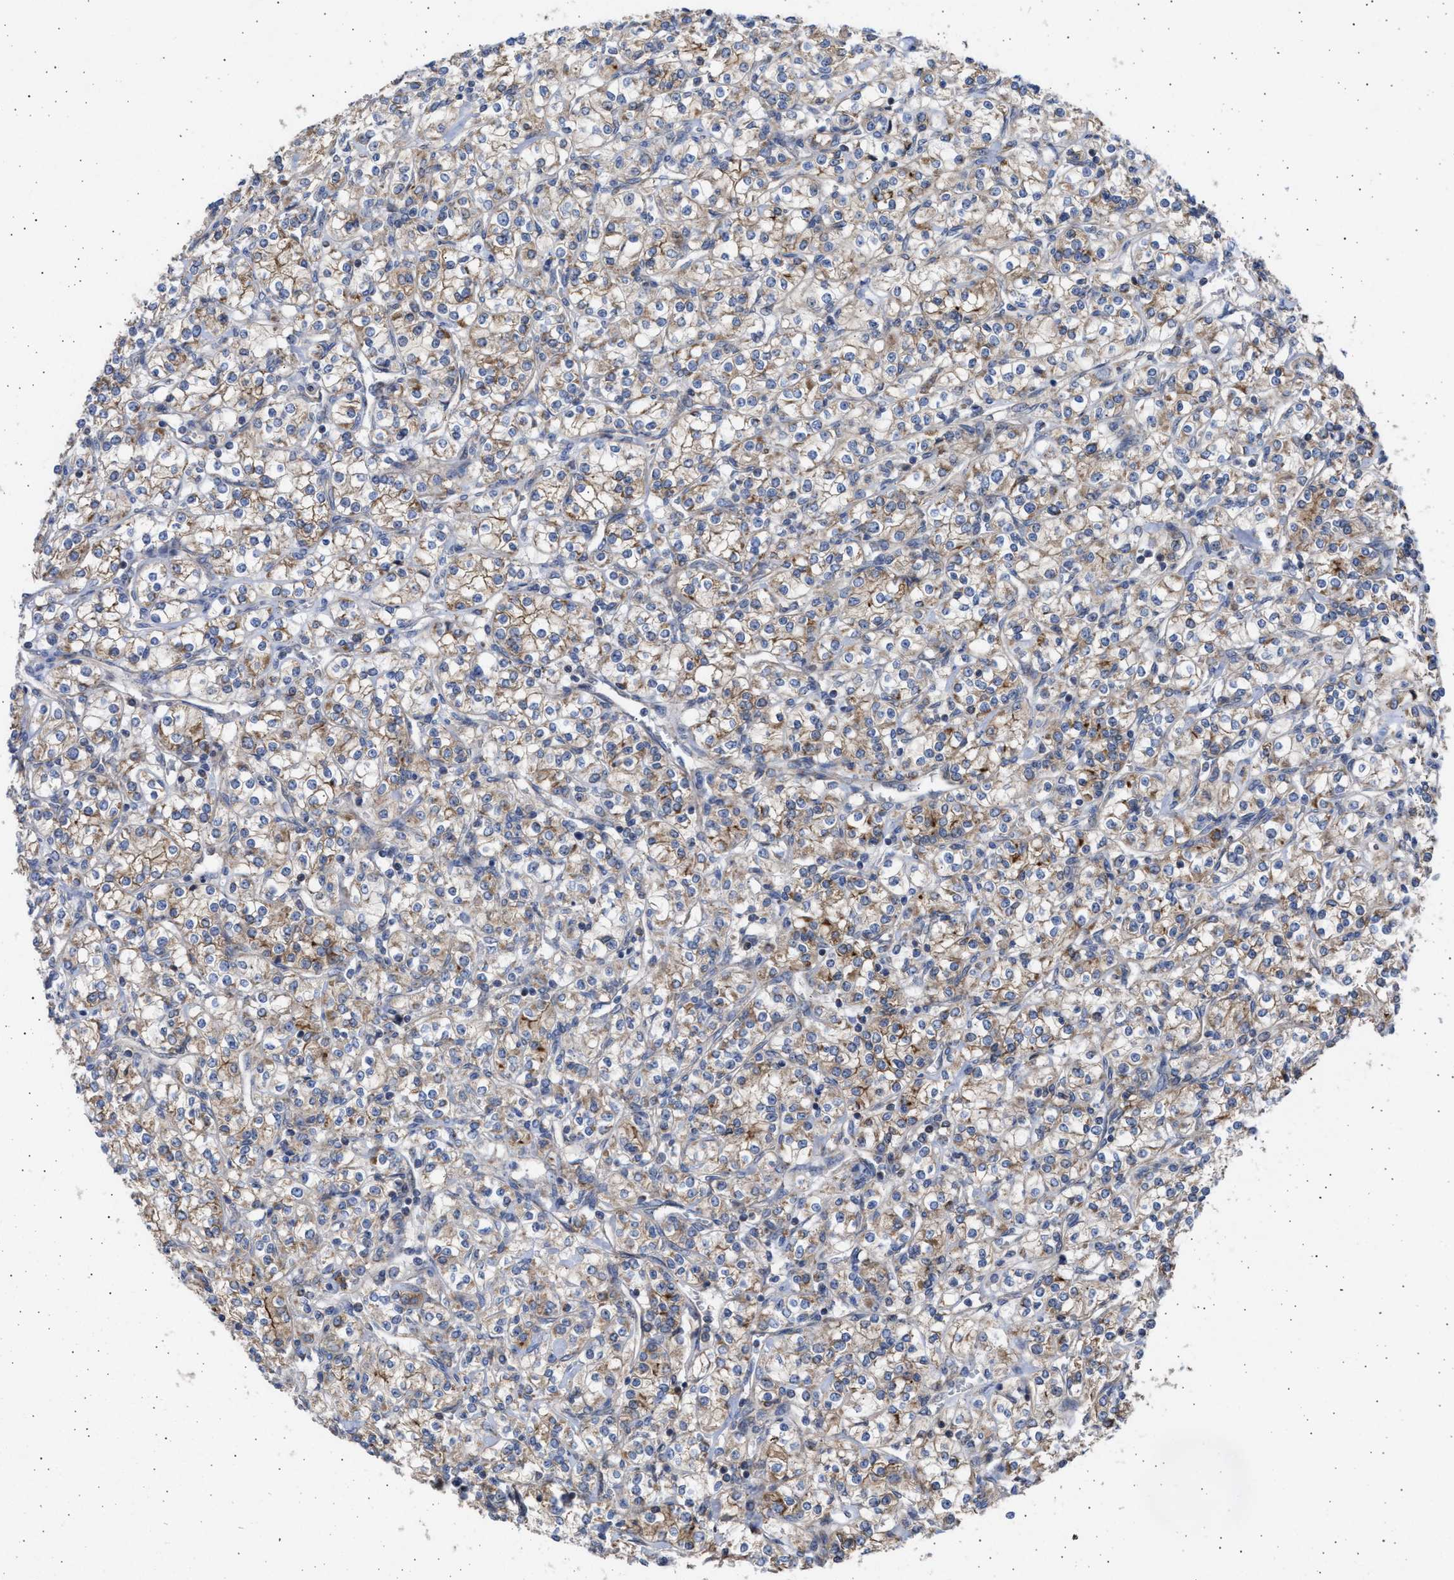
{"staining": {"intensity": "moderate", "quantity": "25%-75%", "location": "cytoplasmic/membranous"}, "tissue": "renal cancer", "cell_type": "Tumor cells", "image_type": "cancer", "snomed": [{"axis": "morphology", "description": "Adenocarcinoma, NOS"}, {"axis": "topography", "description": "Kidney"}], "caption": "DAB (3,3'-diaminobenzidine) immunohistochemical staining of human renal cancer (adenocarcinoma) demonstrates moderate cytoplasmic/membranous protein staining in approximately 25%-75% of tumor cells.", "gene": "TTC19", "patient": {"sex": "male", "age": 77}}